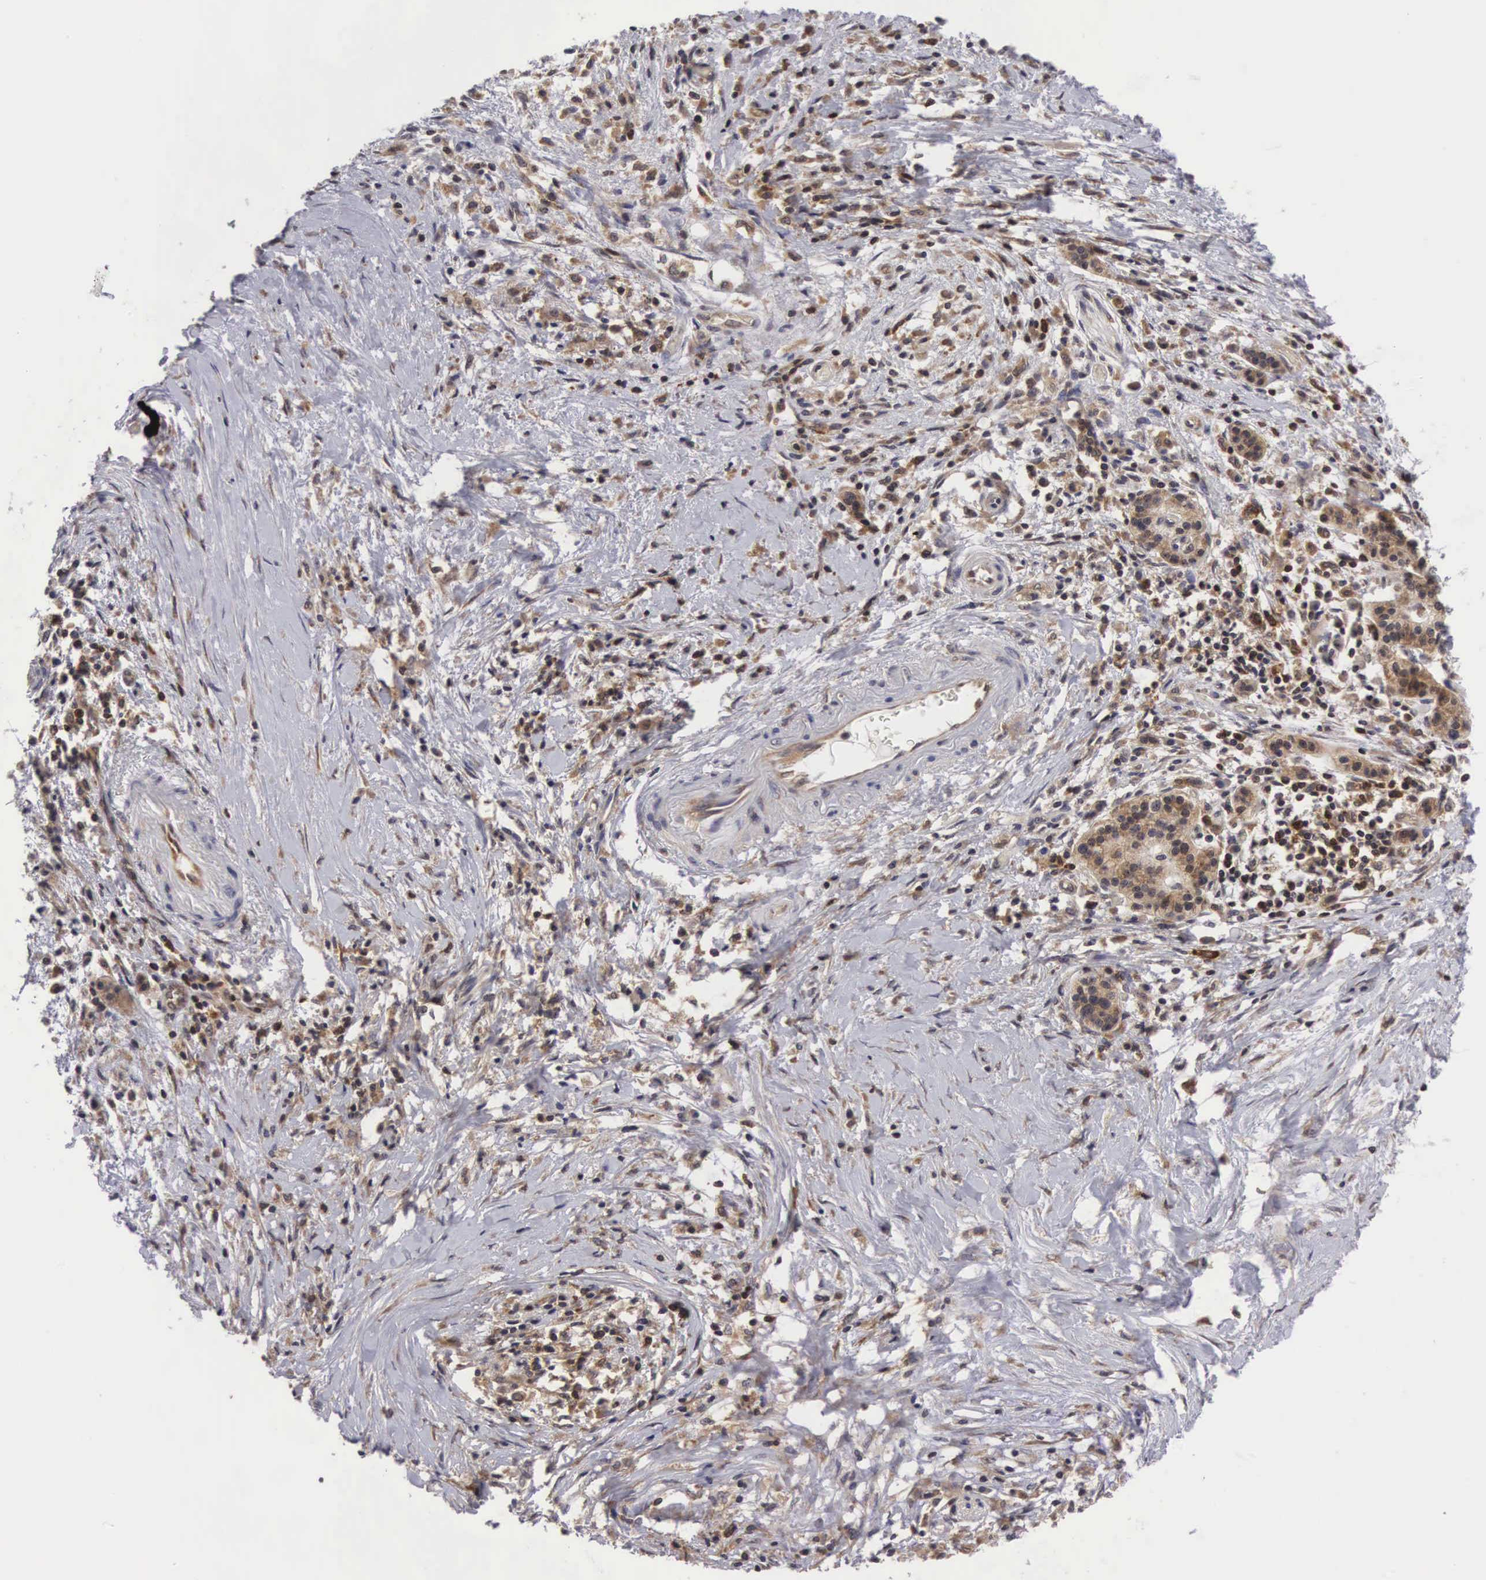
{"staining": {"intensity": "moderate", "quantity": ">75%", "location": "cytoplasmic/membranous"}, "tissue": "pancreatic cancer", "cell_type": "Tumor cells", "image_type": "cancer", "snomed": [{"axis": "morphology", "description": "Adenocarcinoma, NOS"}, {"axis": "topography", "description": "Pancreas"}], "caption": "Protein expression analysis of pancreatic cancer shows moderate cytoplasmic/membranous staining in approximately >75% of tumor cells.", "gene": "ADSL", "patient": {"sex": "female", "age": 64}}